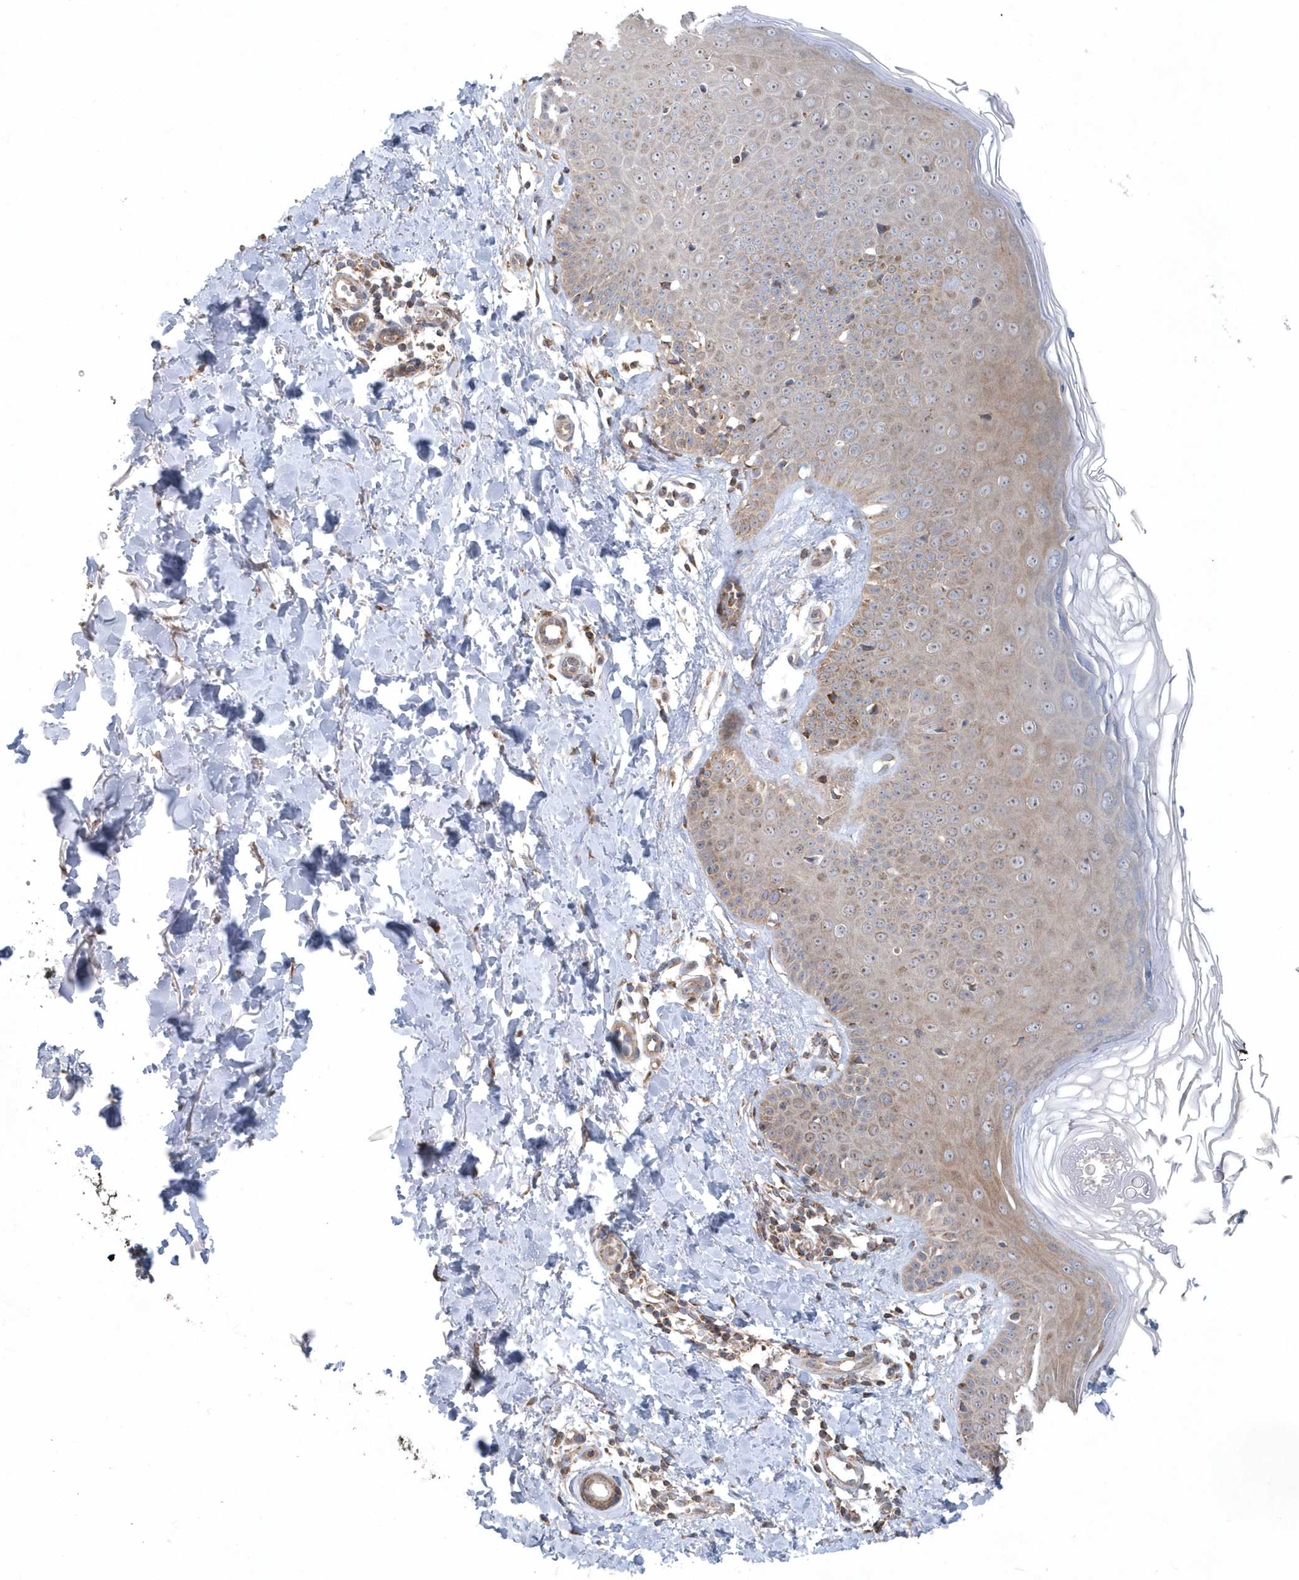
{"staining": {"intensity": "moderate", "quantity": ">75%", "location": "cytoplasmic/membranous"}, "tissue": "skin", "cell_type": "Fibroblasts", "image_type": "normal", "snomed": [{"axis": "morphology", "description": "Normal tissue, NOS"}, {"axis": "topography", "description": "Skin"}], "caption": "IHC (DAB (3,3'-diaminobenzidine)) staining of benign human skin exhibits moderate cytoplasmic/membranous protein expression in about >75% of fibroblasts. Using DAB (3,3'-diaminobenzidine) (brown) and hematoxylin (blue) stains, captured at high magnification using brightfield microscopy.", "gene": "PPP1R7", "patient": {"sex": "male", "age": 52}}